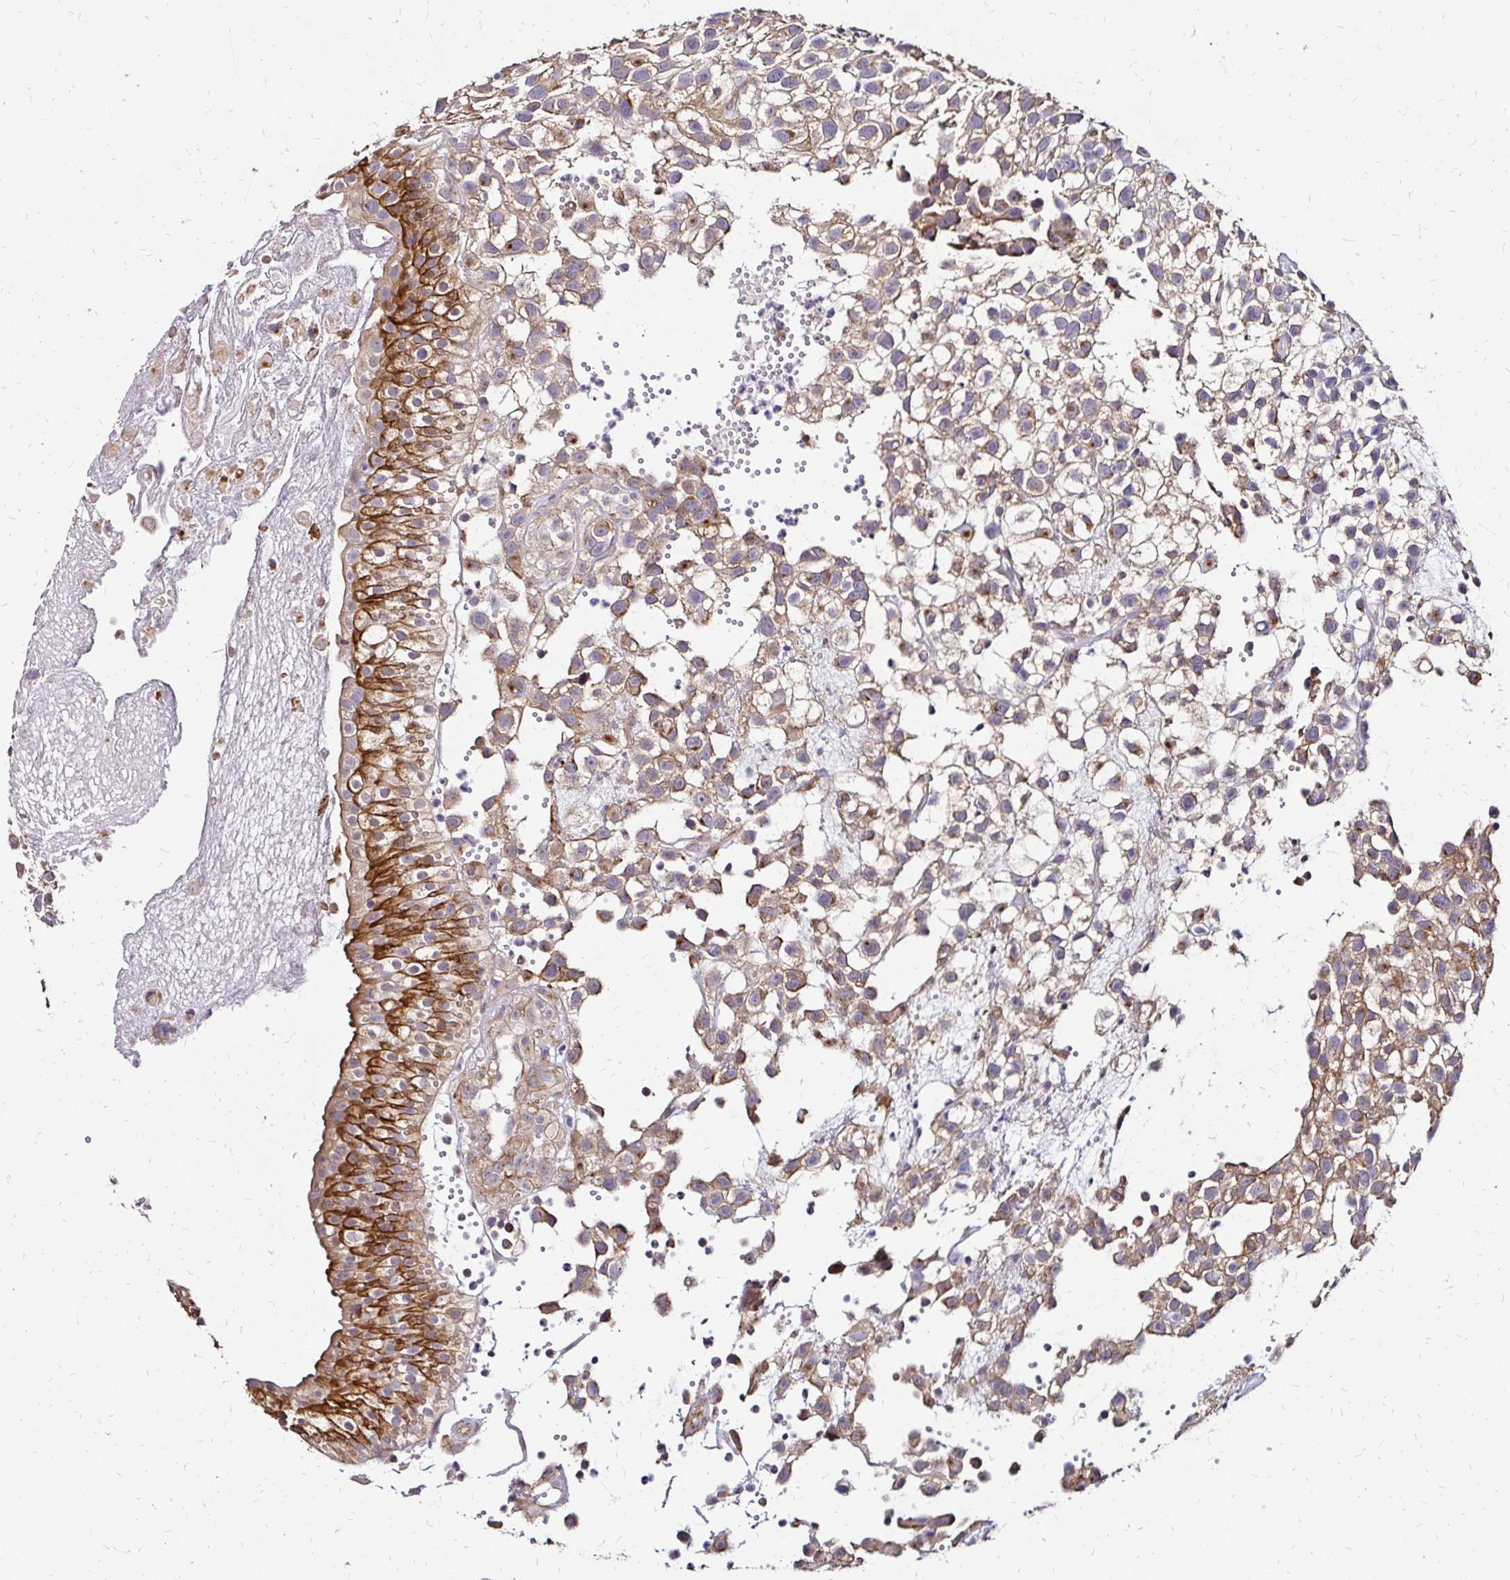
{"staining": {"intensity": "moderate", "quantity": ">75%", "location": "cytoplasmic/membranous"}, "tissue": "urothelial cancer", "cell_type": "Tumor cells", "image_type": "cancer", "snomed": [{"axis": "morphology", "description": "Urothelial carcinoma, High grade"}, {"axis": "topography", "description": "Urinary bladder"}], "caption": "Urothelial cancer was stained to show a protein in brown. There is medium levels of moderate cytoplasmic/membranous positivity in approximately >75% of tumor cells.", "gene": "PRIMA1", "patient": {"sex": "male", "age": 56}}